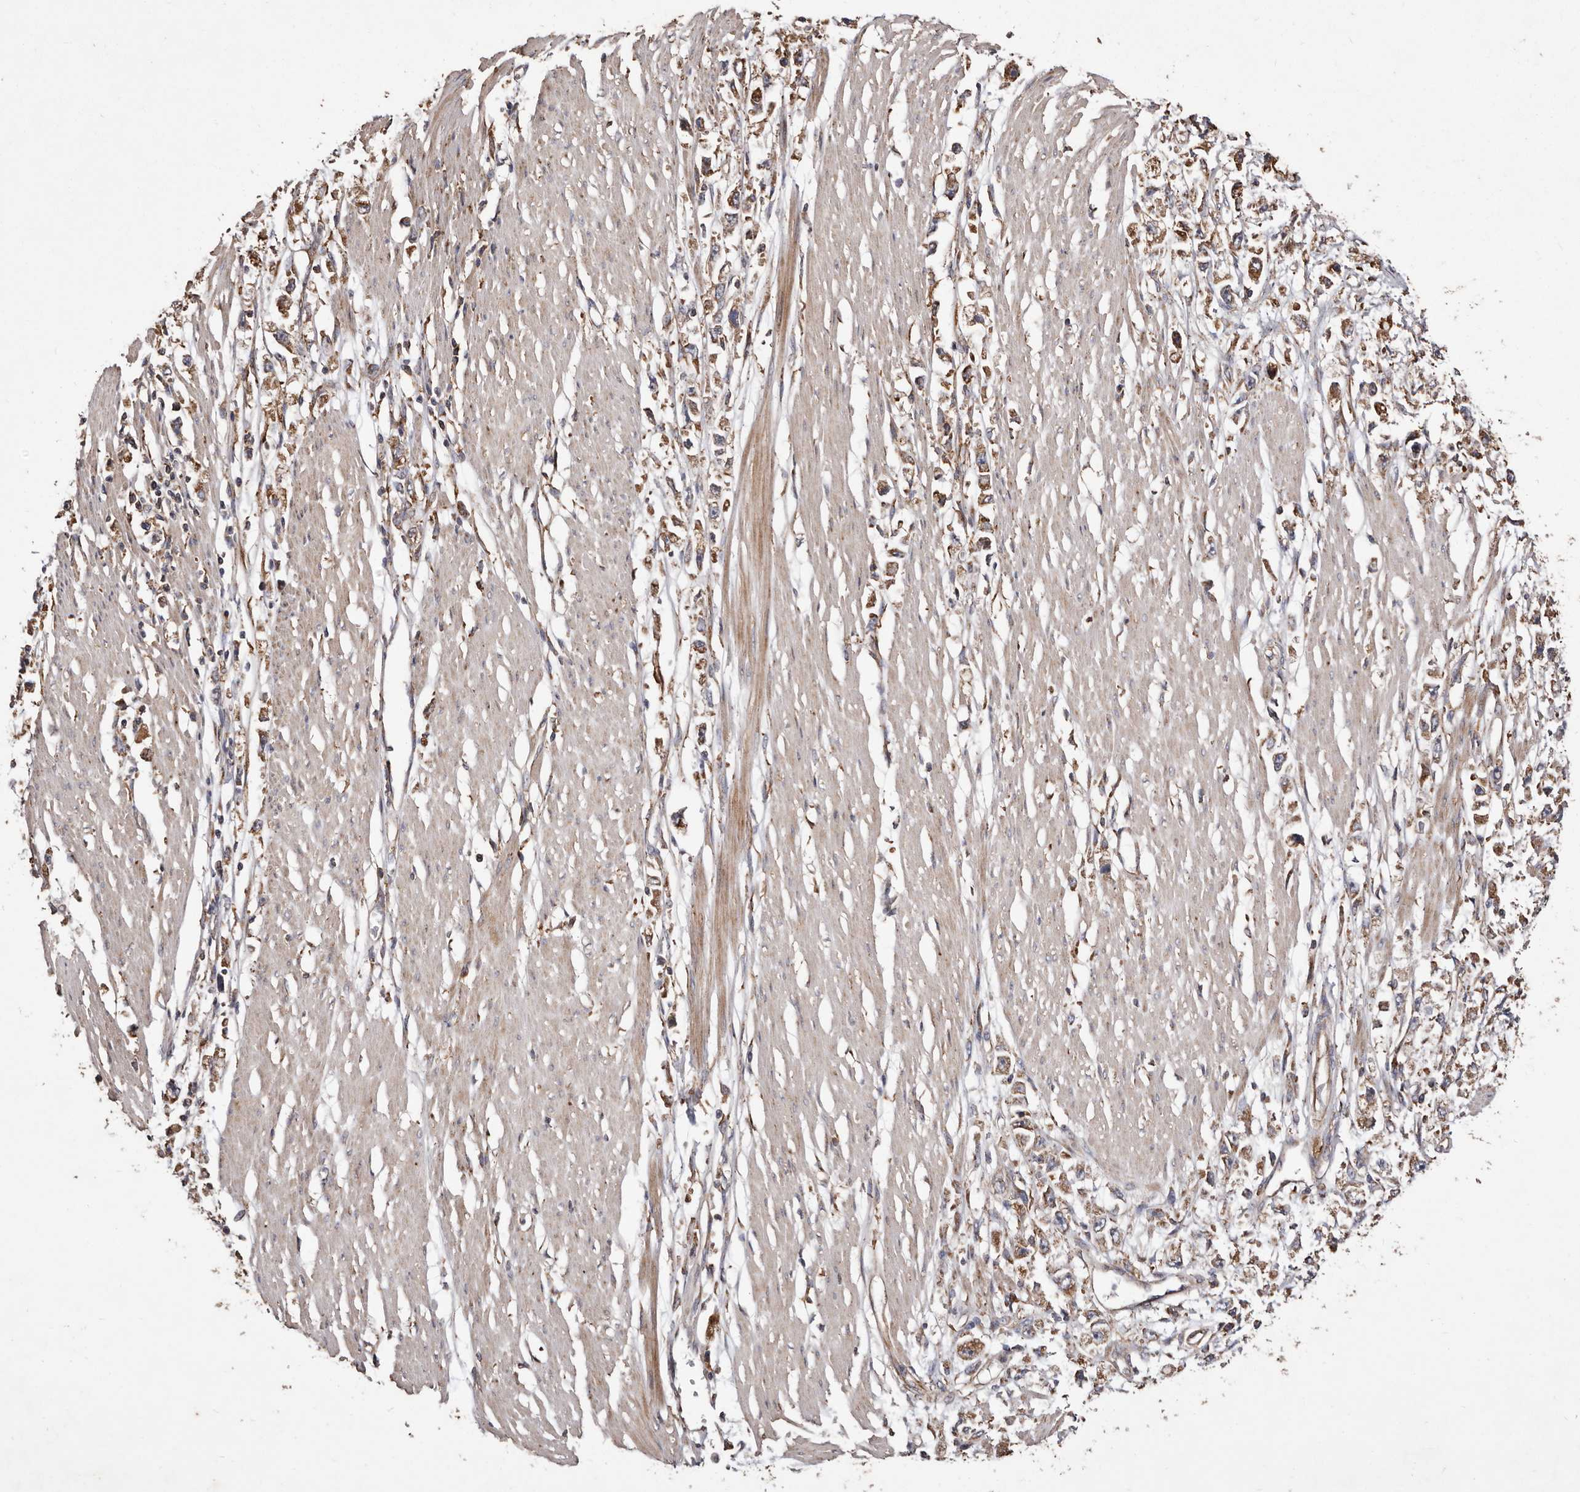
{"staining": {"intensity": "moderate", "quantity": ">75%", "location": "cytoplasmic/membranous"}, "tissue": "stomach cancer", "cell_type": "Tumor cells", "image_type": "cancer", "snomed": [{"axis": "morphology", "description": "Adenocarcinoma, NOS"}, {"axis": "topography", "description": "Stomach"}], "caption": "Approximately >75% of tumor cells in human stomach cancer (adenocarcinoma) exhibit moderate cytoplasmic/membranous protein staining as visualized by brown immunohistochemical staining.", "gene": "STEAP2", "patient": {"sex": "female", "age": 59}}